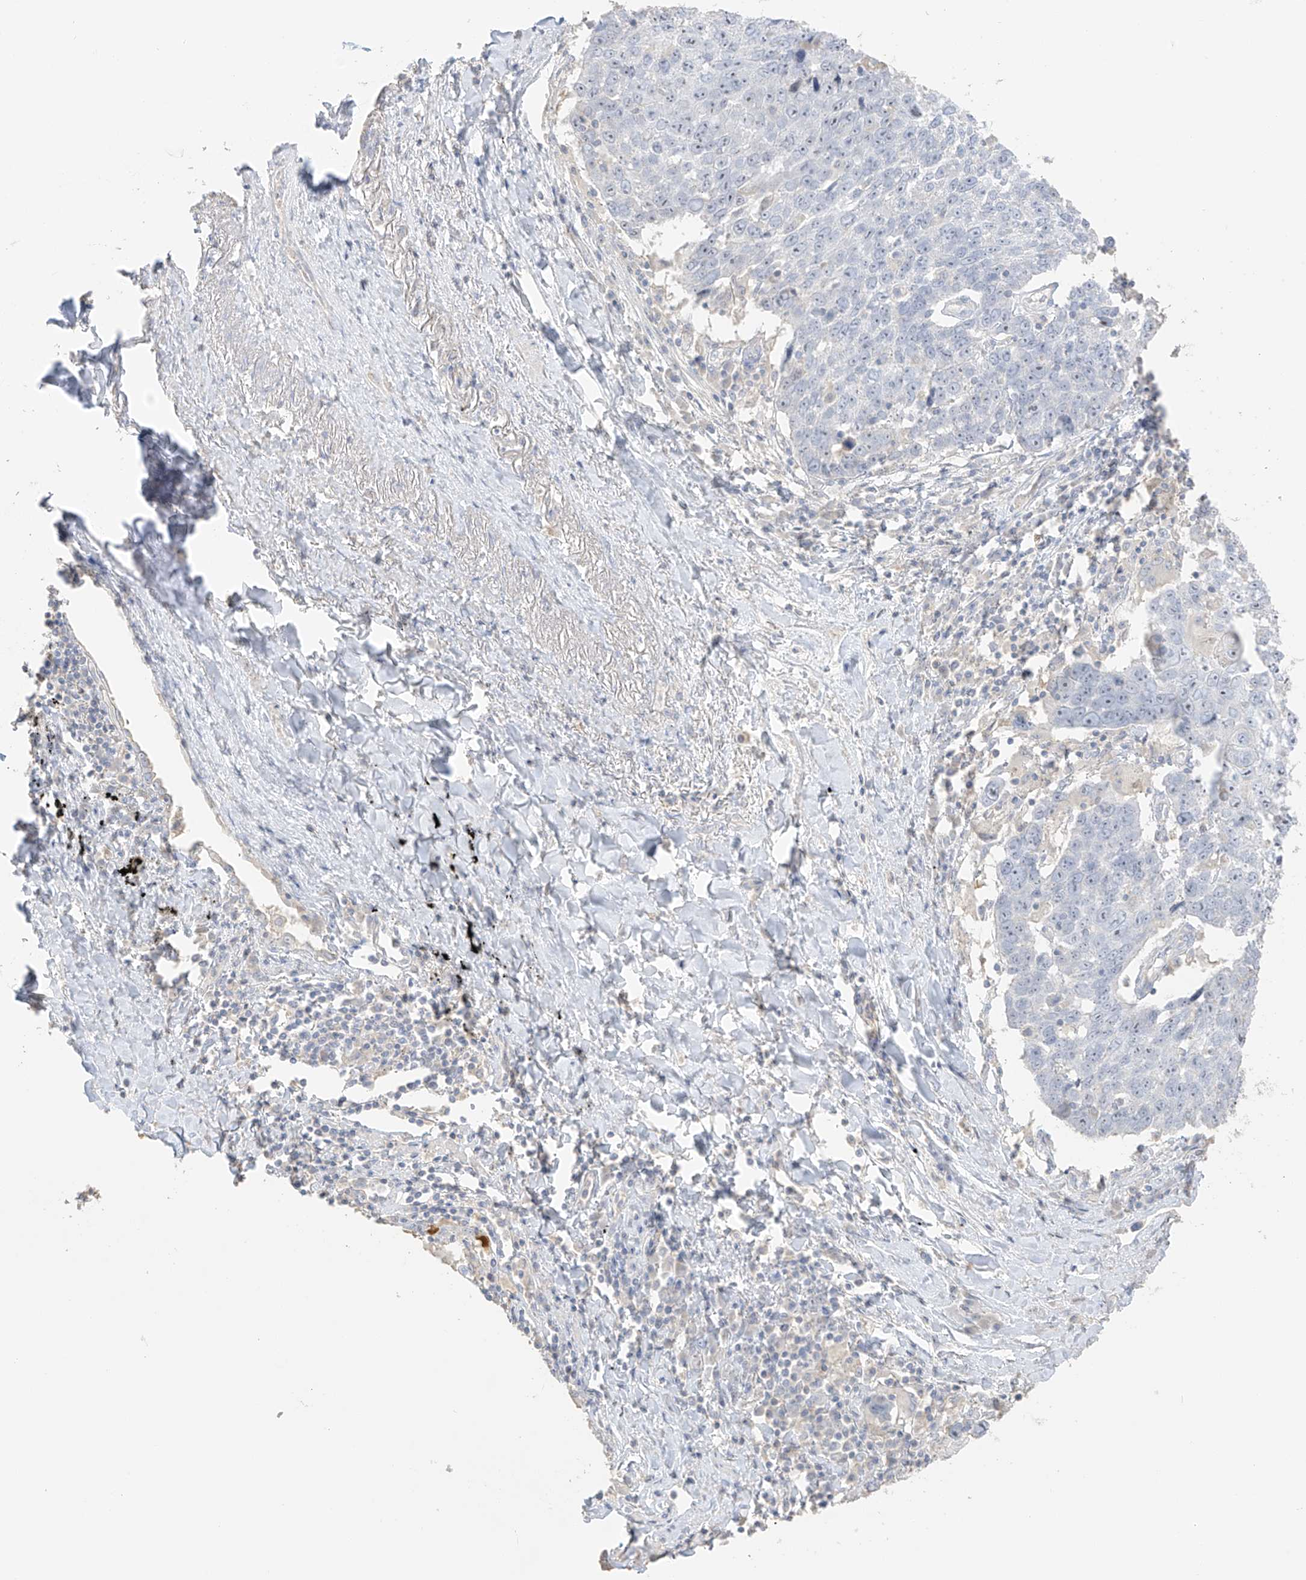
{"staining": {"intensity": "weak", "quantity": "25%-75%", "location": "nuclear"}, "tissue": "lung cancer", "cell_type": "Tumor cells", "image_type": "cancer", "snomed": [{"axis": "morphology", "description": "Squamous cell carcinoma, NOS"}, {"axis": "topography", "description": "Lung"}], "caption": "Immunohistochemistry (IHC) of squamous cell carcinoma (lung) exhibits low levels of weak nuclear positivity in approximately 25%-75% of tumor cells.", "gene": "ZBTB41", "patient": {"sex": "male", "age": 66}}